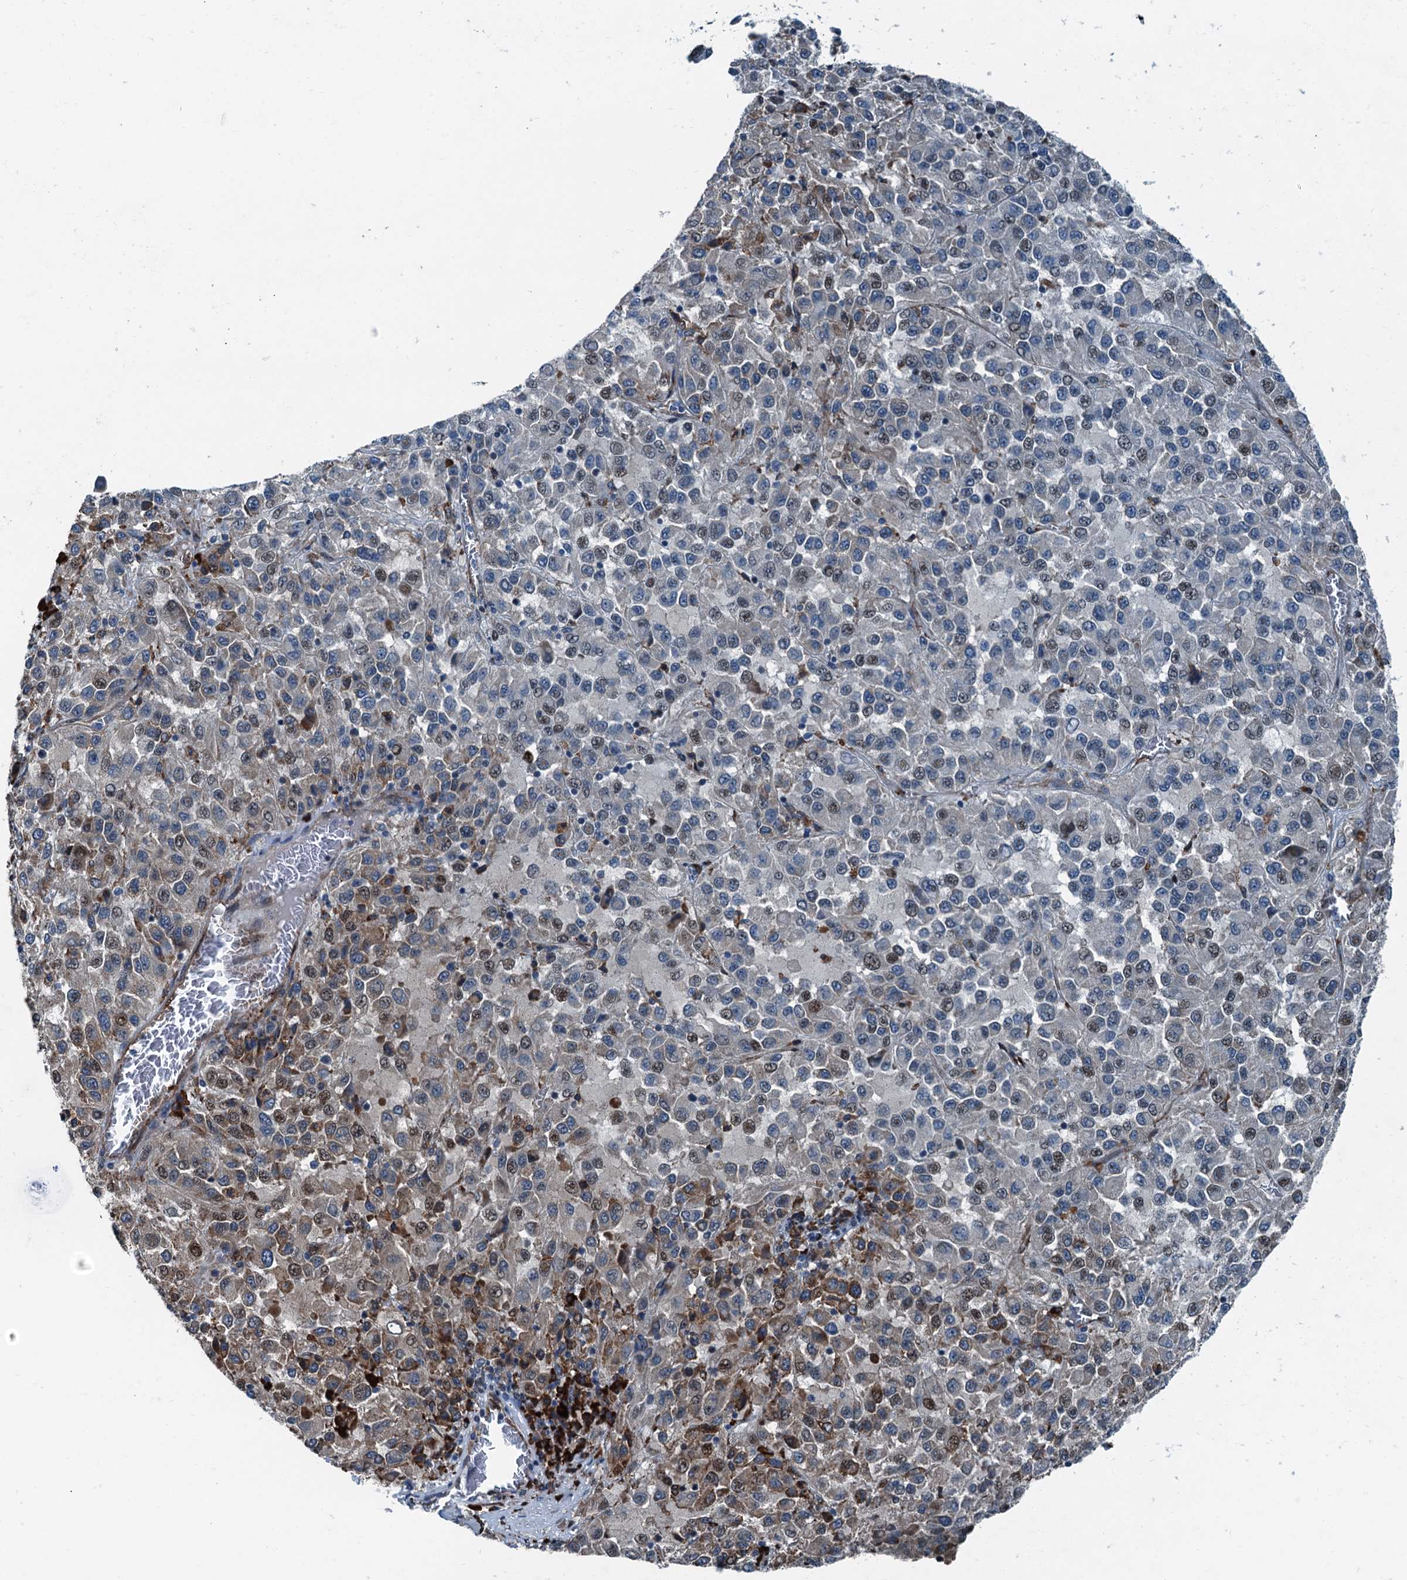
{"staining": {"intensity": "moderate", "quantity": "<25%", "location": "cytoplasmic/membranous,nuclear"}, "tissue": "melanoma", "cell_type": "Tumor cells", "image_type": "cancer", "snomed": [{"axis": "morphology", "description": "Malignant melanoma, Metastatic site"}, {"axis": "topography", "description": "Lung"}], "caption": "Human malignant melanoma (metastatic site) stained with a brown dye reveals moderate cytoplasmic/membranous and nuclear positive positivity in approximately <25% of tumor cells.", "gene": "TAMALIN", "patient": {"sex": "male", "age": 64}}